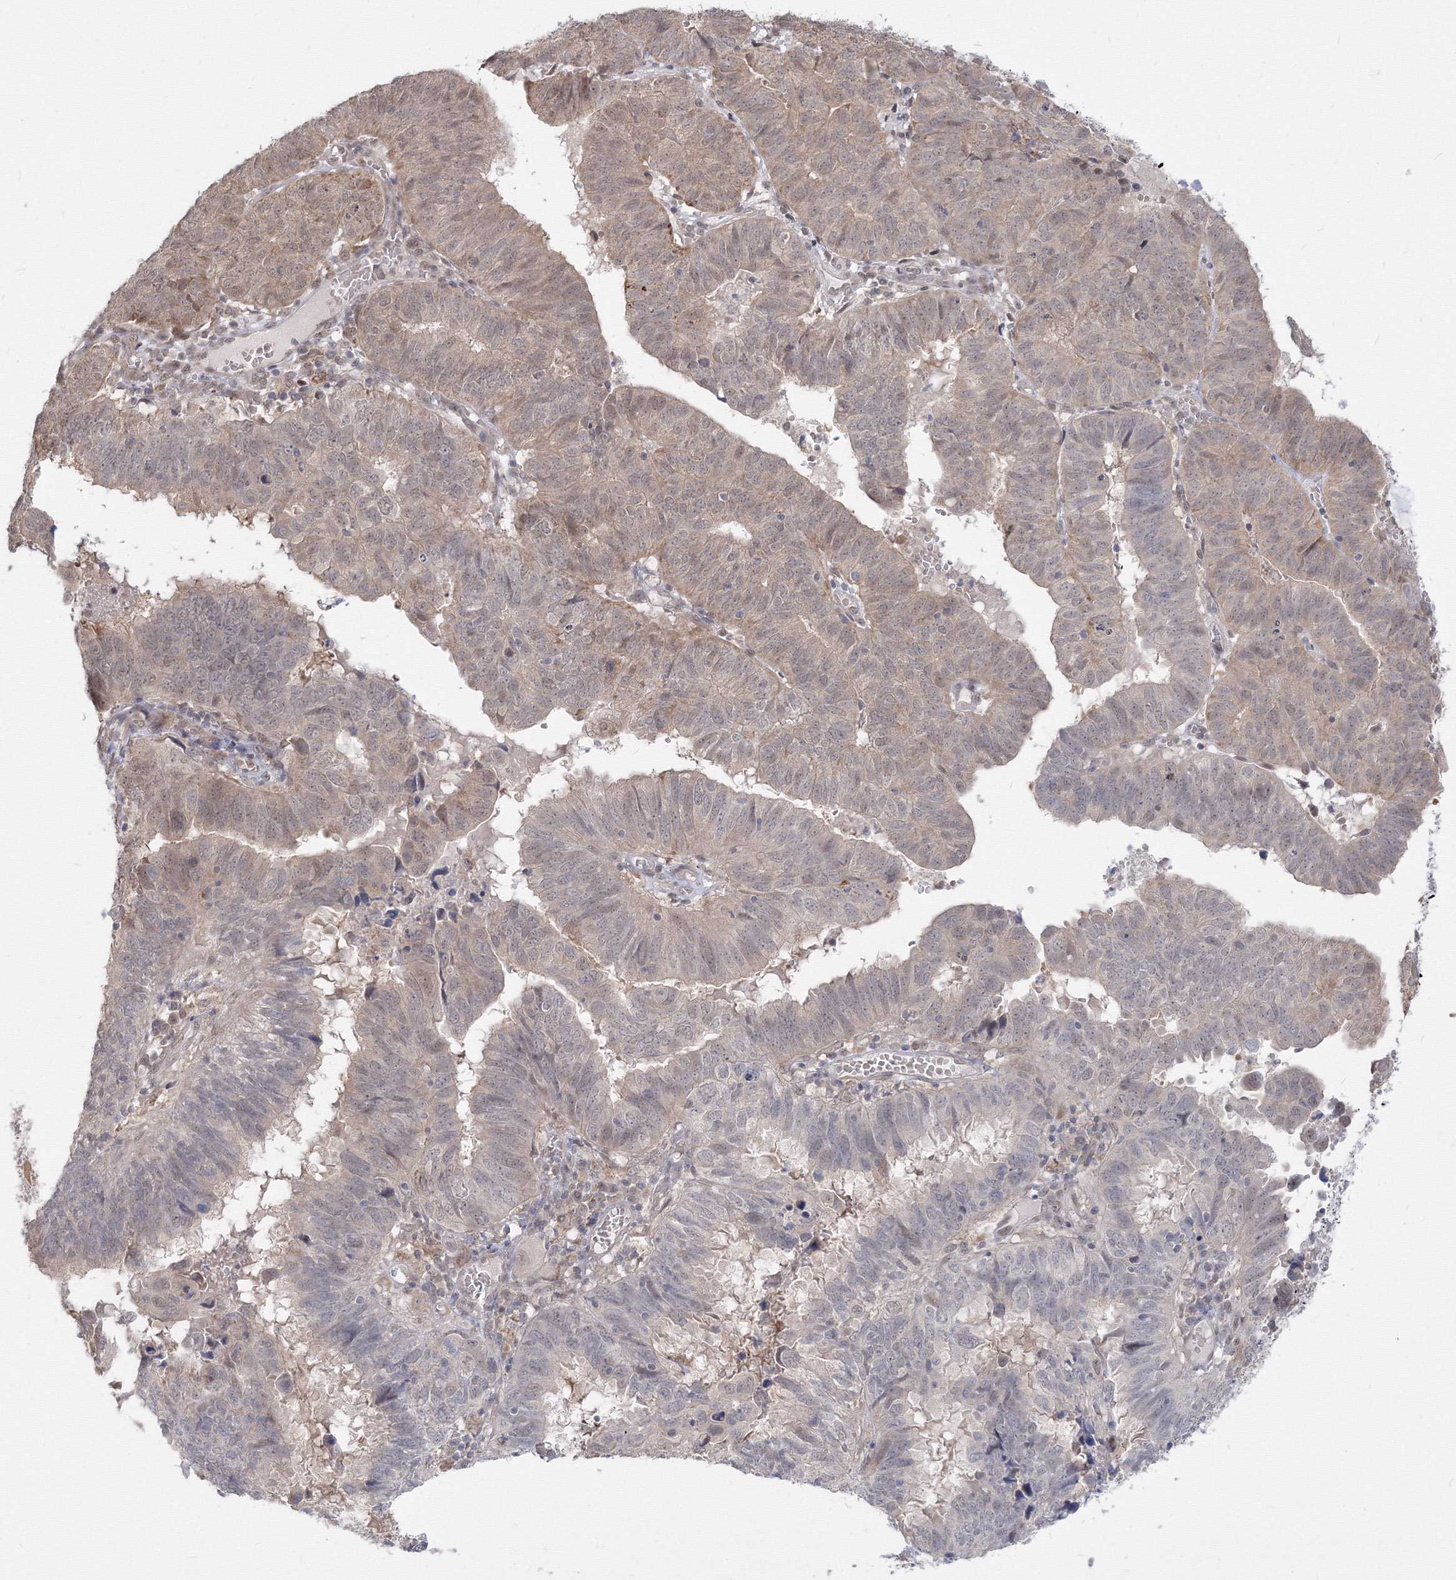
{"staining": {"intensity": "weak", "quantity": "25%-75%", "location": "cytoplasmic/membranous"}, "tissue": "endometrial cancer", "cell_type": "Tumor cells", "image_type": "cancer", "snomed": [{"axis": "morphology", "description": "Adenocarcinoma, NOS"}, {"axis": "topography", "description": "Uterus"}], "caption": "A micrograph showing weak cytoplasmic/membranous positivity in about 25%-75% of tumor cells in endometrial cancer, as visualized by brown immunohistochemical staining.", "gene": "COPS4", "patient": {"sex": "female", "age": 77}}